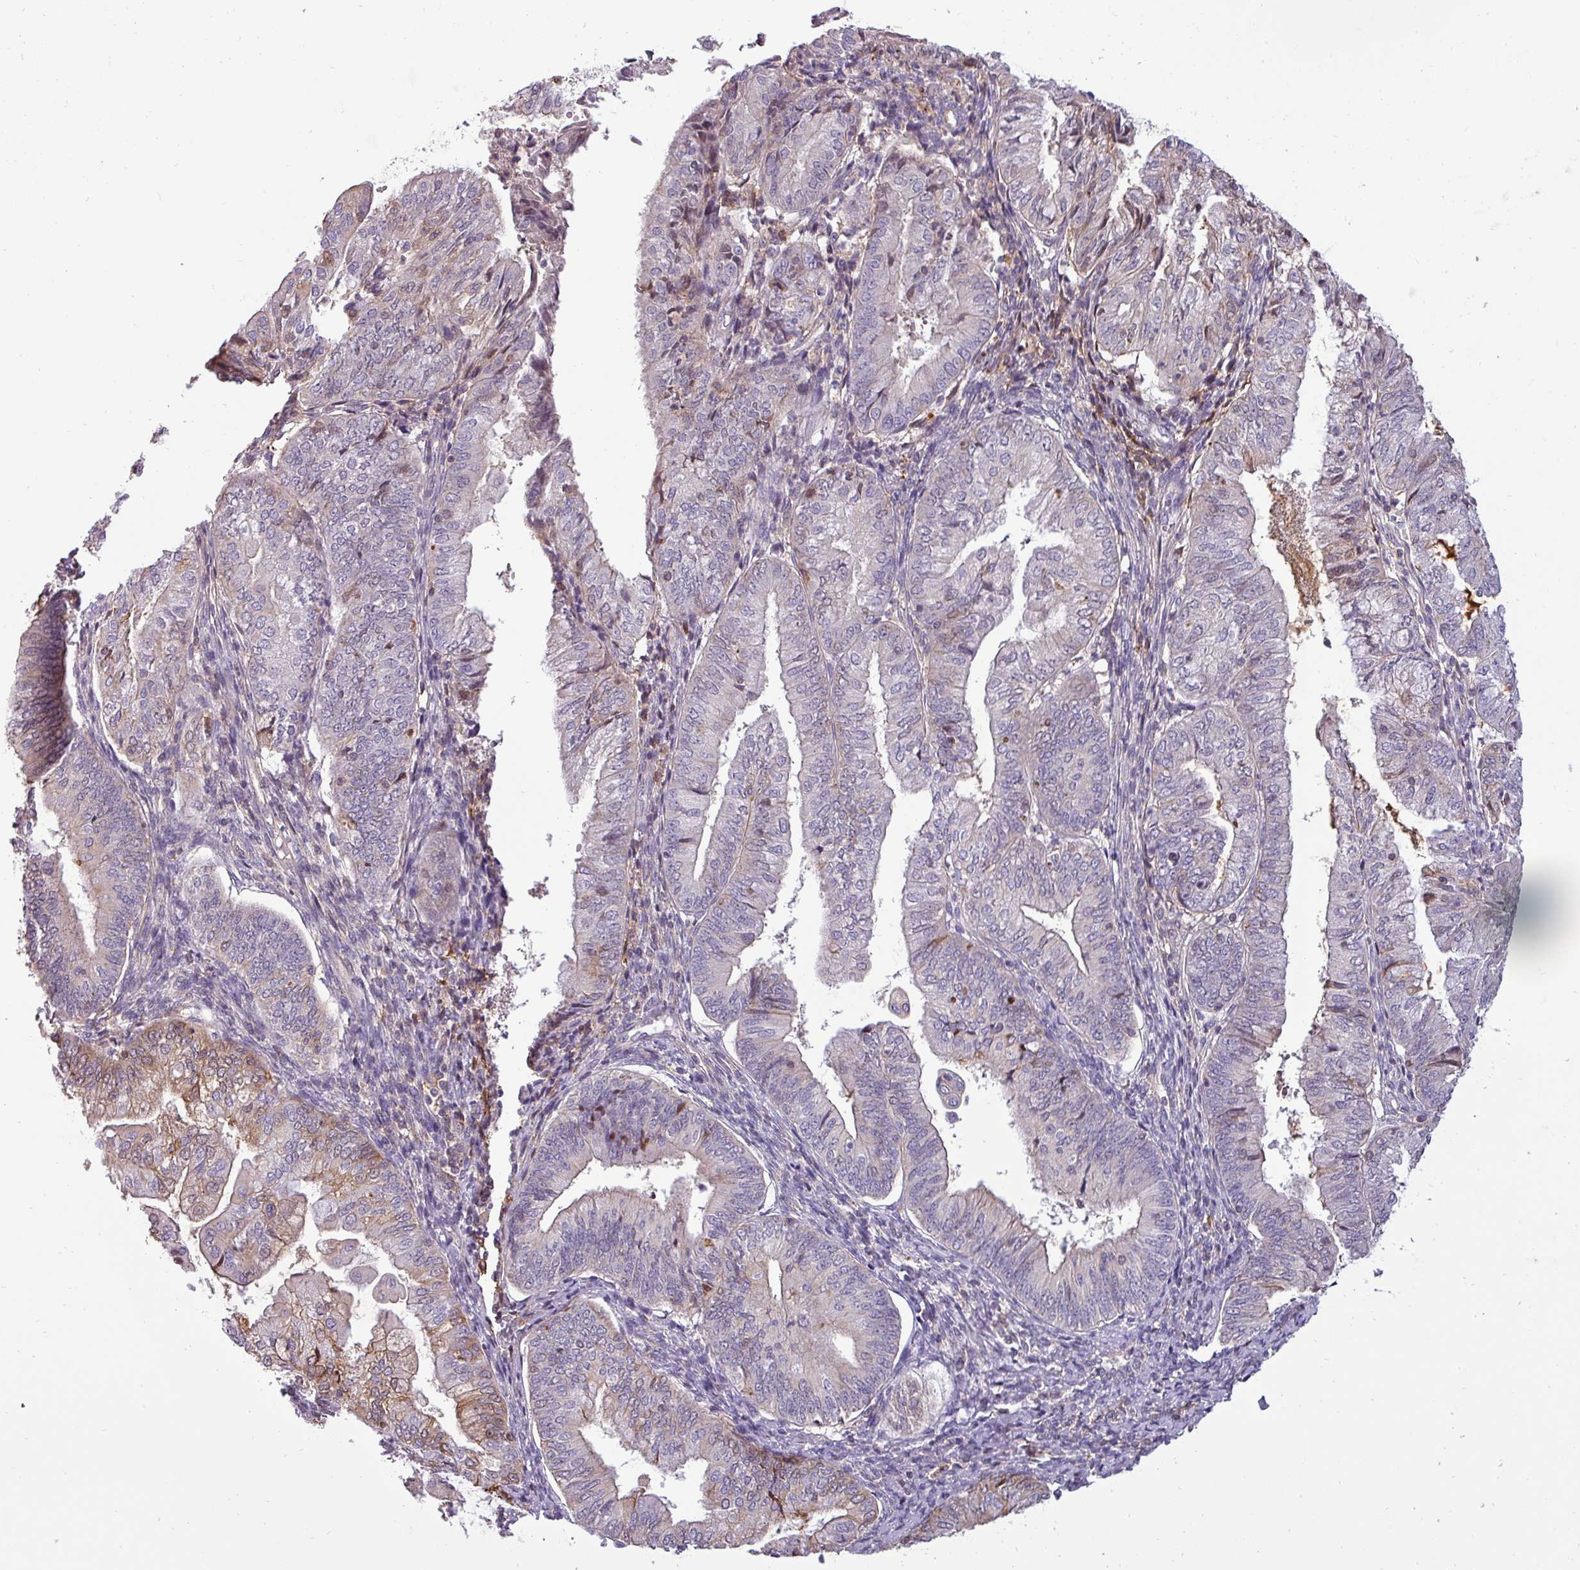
{"staining": {"intensity": "moderate", "quantity": "25%-75%", "location": "cytoplasmic/membranous"}, "tissue": "endometrial cancer", "cell_type": "Tumor cells", "image_type": "cancer", "snomed": [{"axis": "morphology", "description": "Adenocarcinoma, NOS"}, {"axis": "topography", "description": "Endometrium"}], "caption": "Moderate cytoplasmic/membranous expression for a protein is identified in approximately 25%-75% of tumor cells of endometrial cancer using immunohistochemistry.", "gene": "ZNF835", "patient": {"sex": "female", "age": 55}}